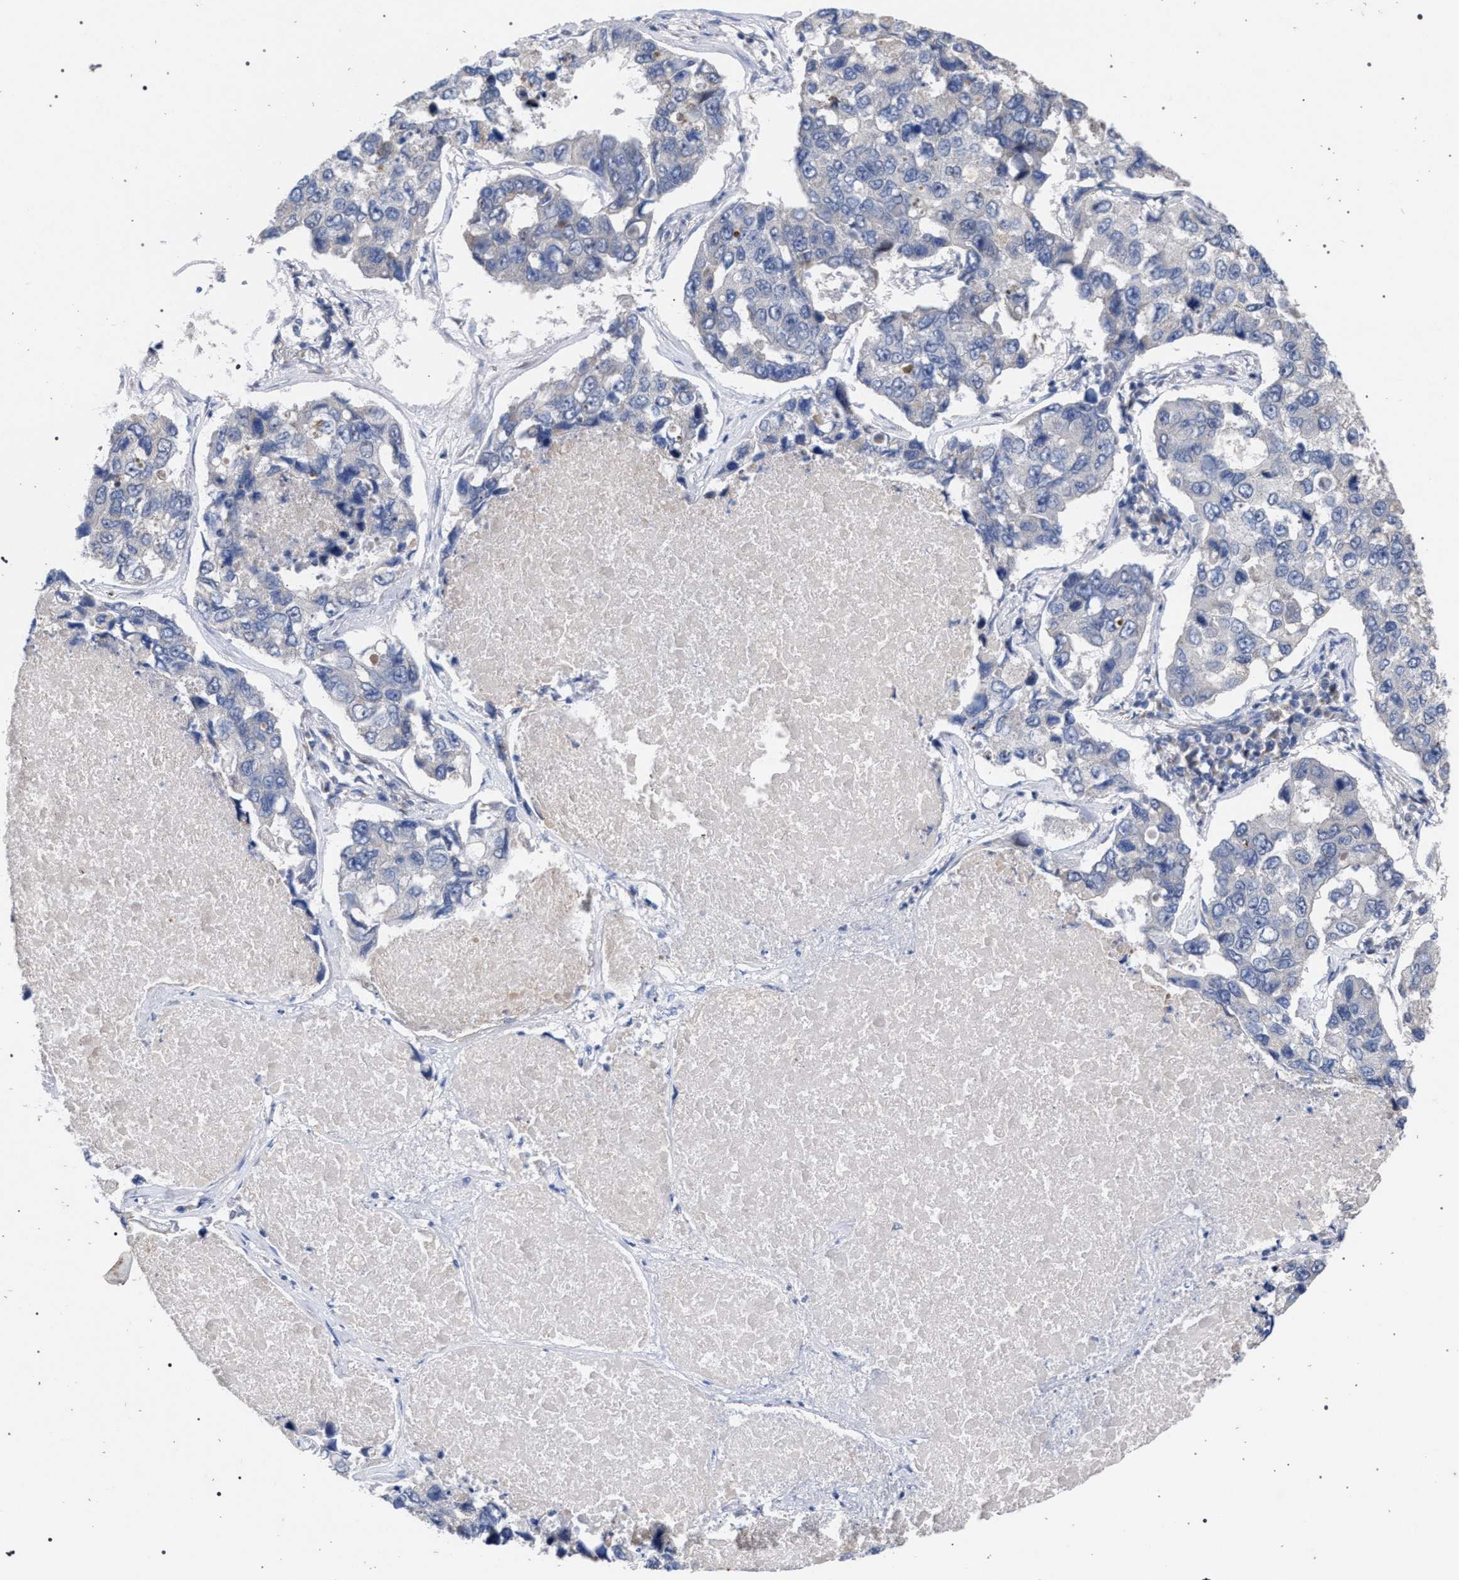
{"staining": {"intensity": "negative", "quantity": "none", "location": "none"}, "tissue": "lung cancer", "cell_type": "Tumor cells", "image_type": "cancer", "snomed": [{"axis": "morphology", "description": "Adenocarcinoma, NOS"}, {"axis": "topography", "description": "Lung"}], "caption": "Human adenocarcinoma (lung) stained for a protein using immunohistochemistry (IHC) displays no staining in tumor cells.", "gene": "GOLGA2", "patient": {"sex": "male", "age": 64}}